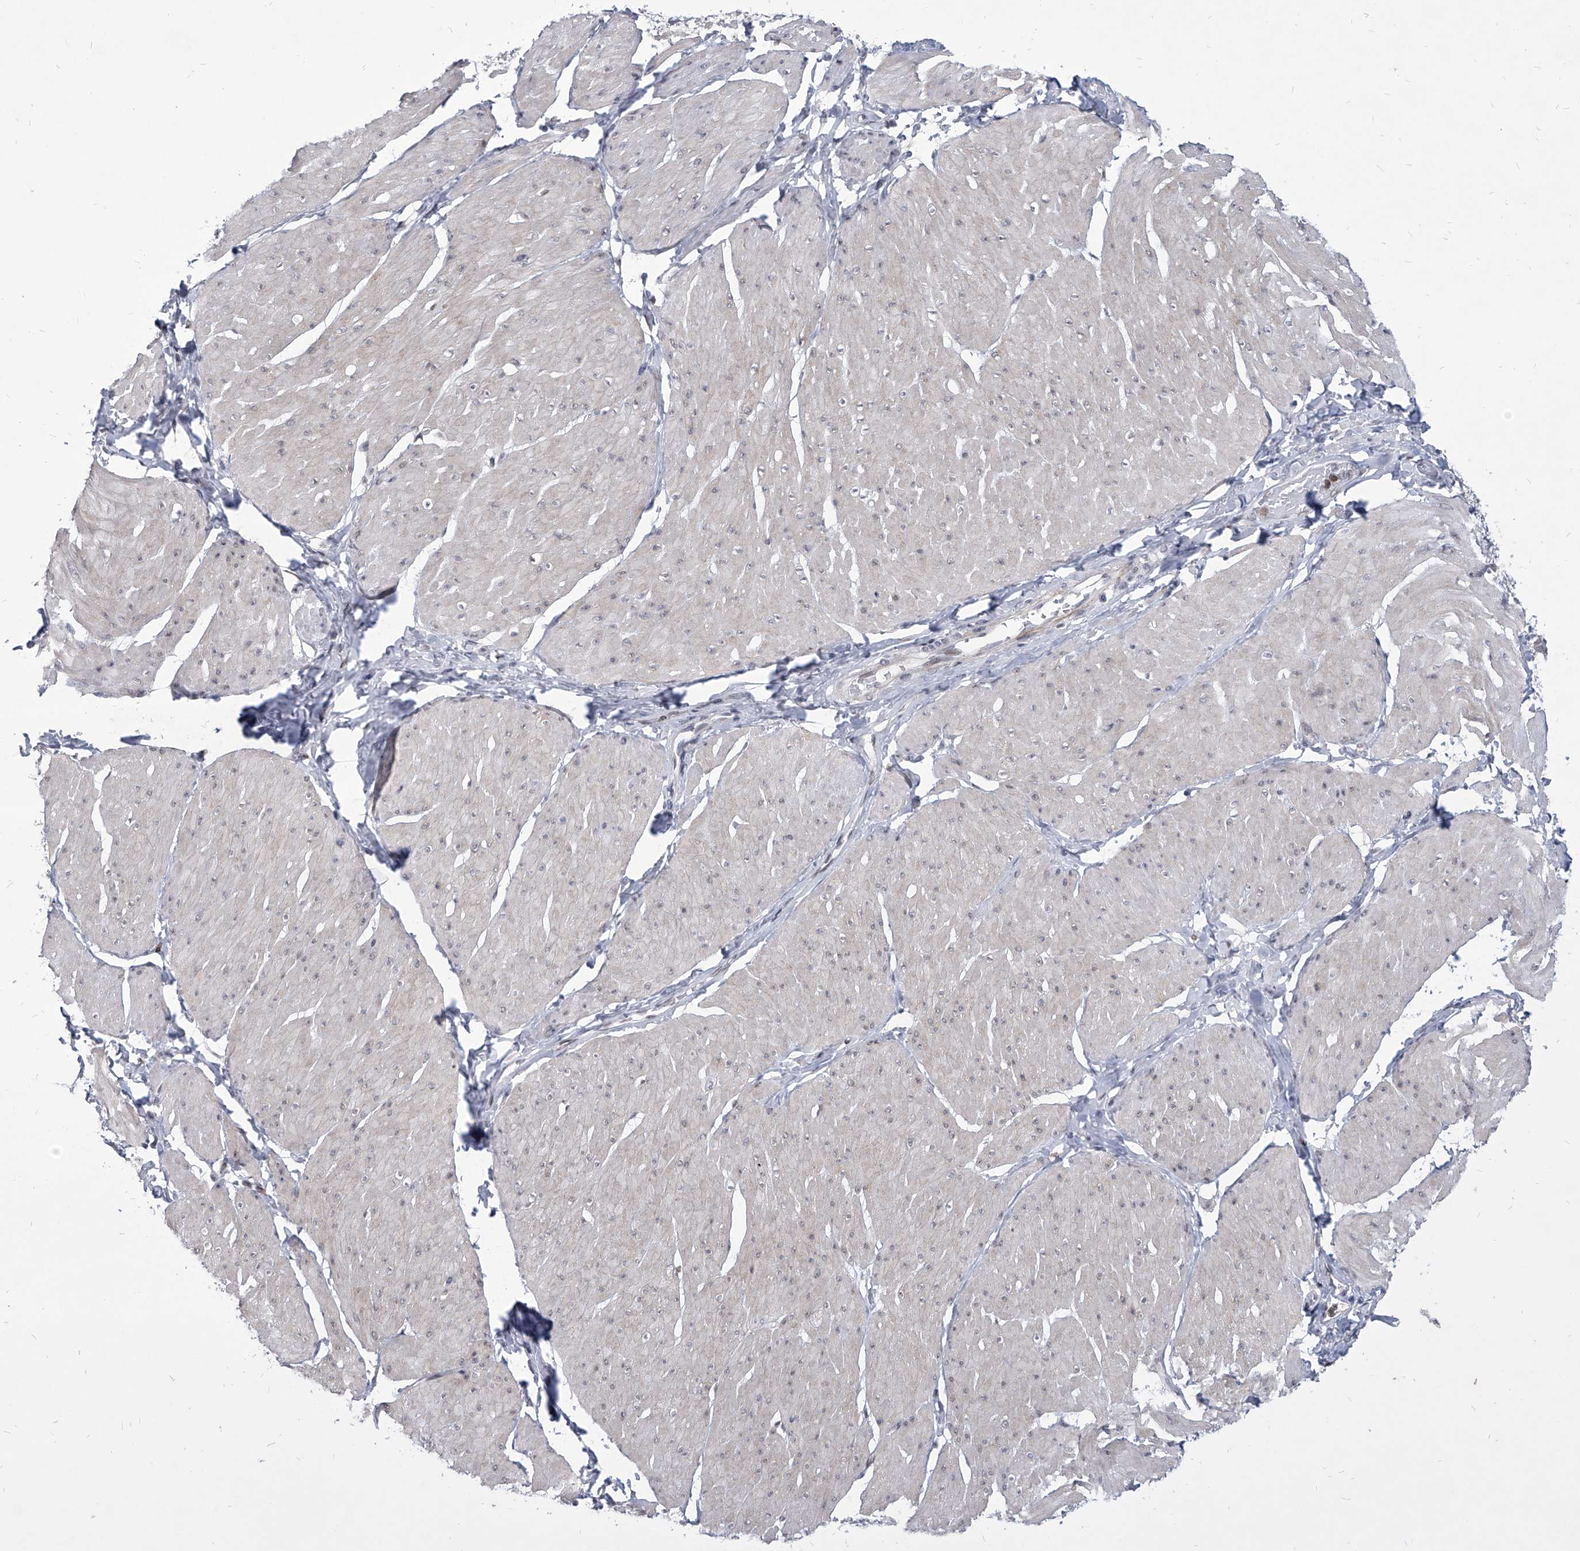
{"staining": {"intensity": "negative", "quantity": "none", "location": "none"}, "tissue": "smooth muscle", "cell_type": "Smooth muscle cells", "image_type": "normal", "snomed": [{"axis": "morphology", "description": "Urothelial carcinoma, High grade"}, {"axis": "topography", "description": "Urinary bladder"}], "caption": "Protein analysis of normal smooth muscle shows no significant positivity in smooth muscle cells. (DAB (3,3'-diaminobenzidine) IHC with hematoxylin counter stain).", "gene": "PPIL4", "patient": {"sex": "male", "age": 46}}